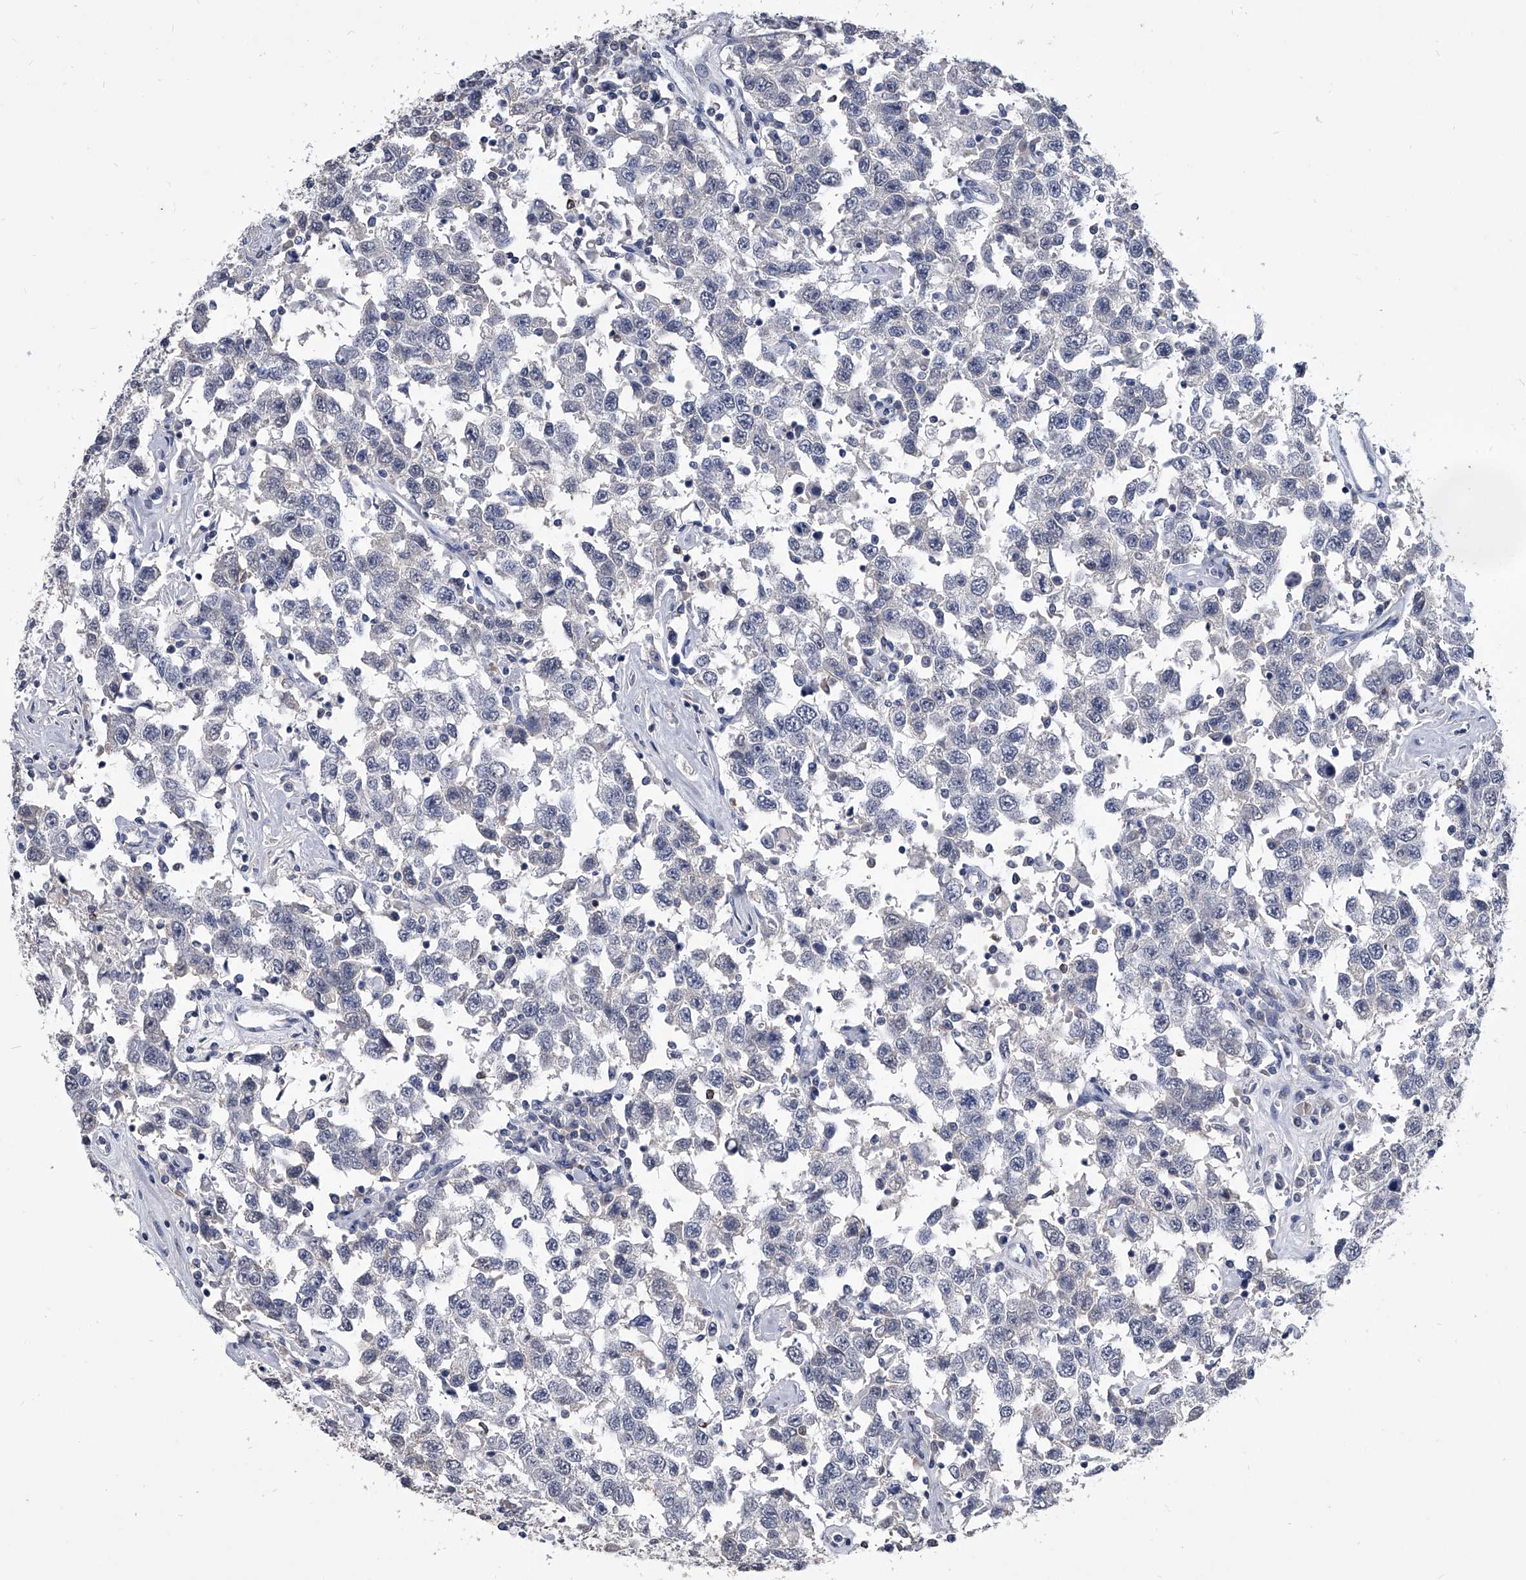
{"staining": {"intensity": "negative", "quantity": "none", "location": "none"}, "tissue": "testis cancer", "cell_type": "Tumor cells", "image_type": "cancer", "snomed": [{"axis": "morphology", "description": "Seminoma, NOS"}, {"axis": "topography", "description": "Testis"}], "caption": "A high-resolution image shows IHC staining of seminoma (testis), which demonstrates no significant staining in tumor cells. Nuclei are stained in blue.", "gene": "BCAS1", "patient": {"sex": "male", "age": 41}}